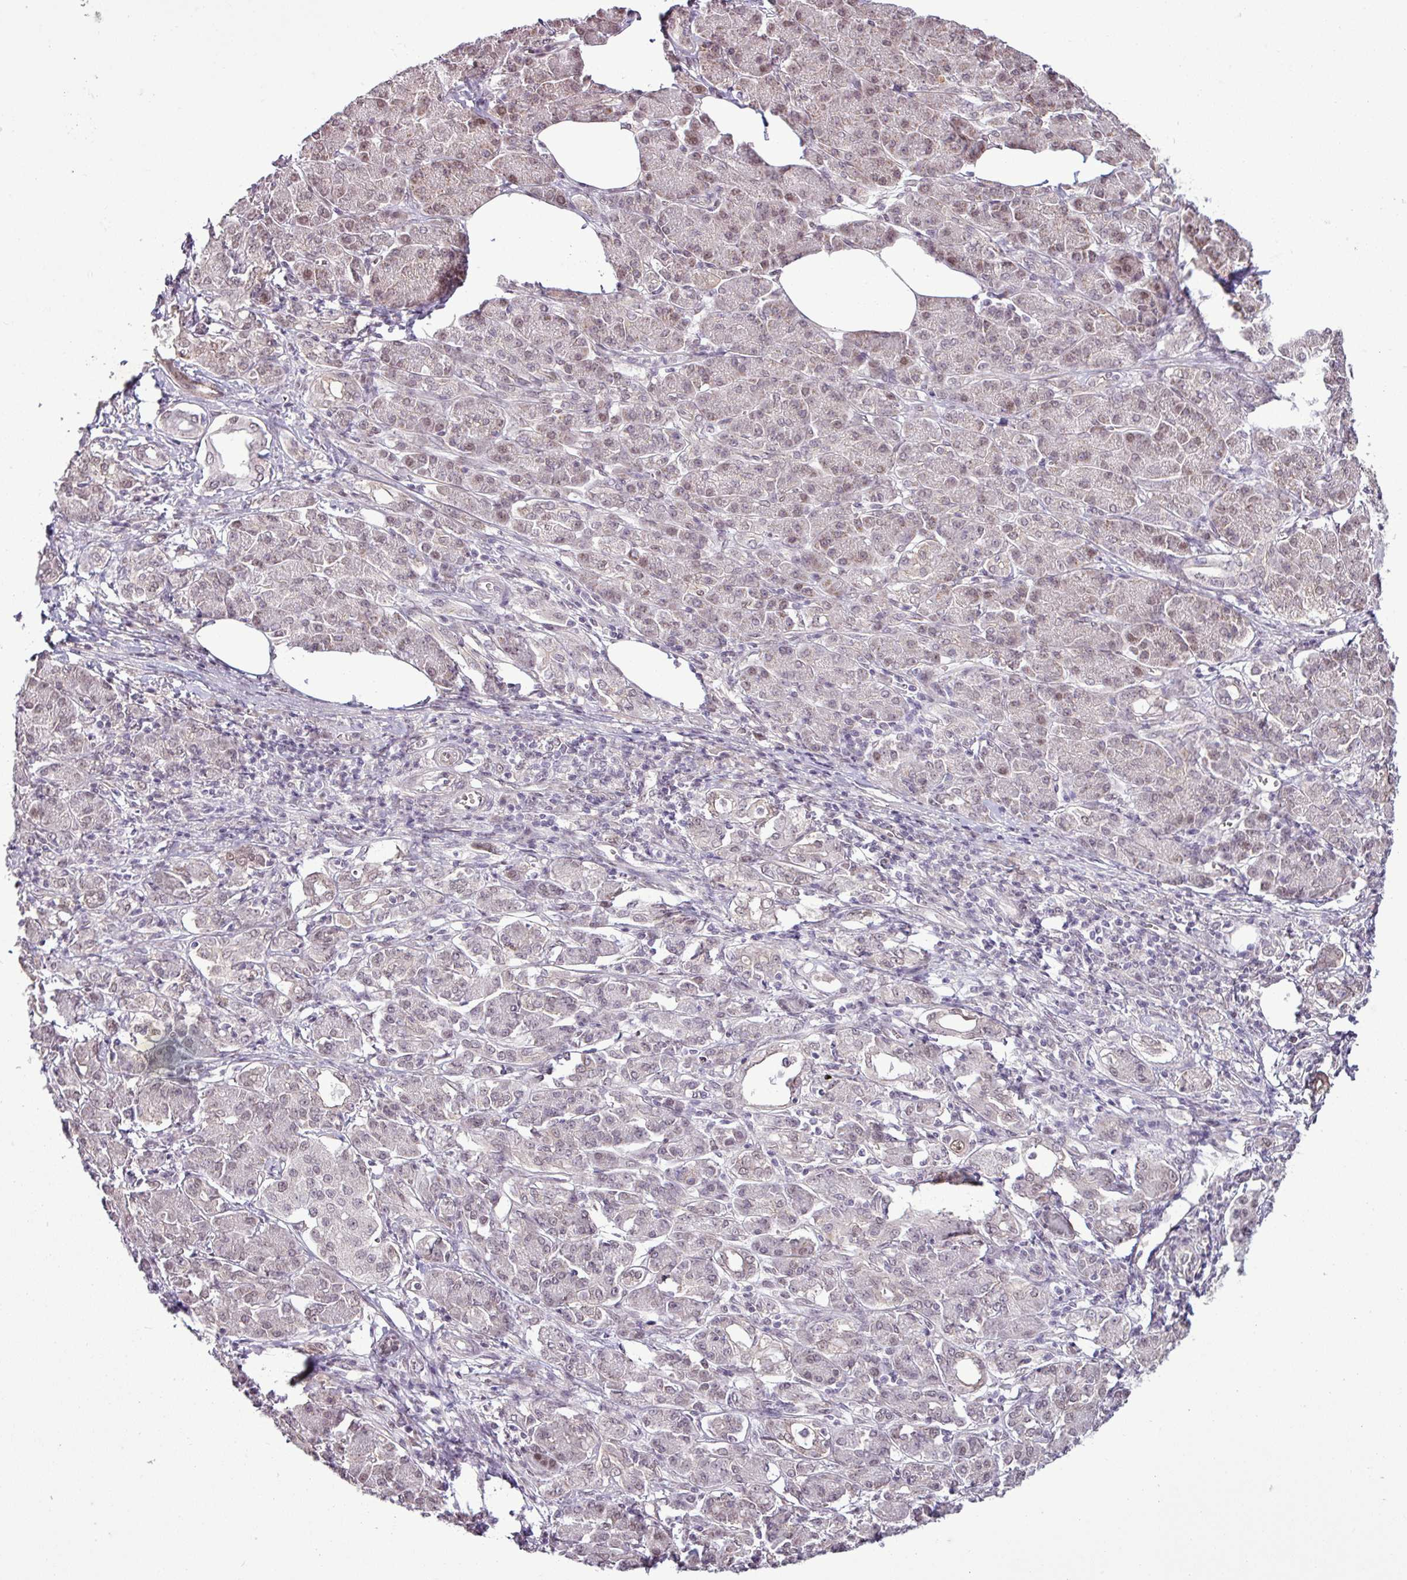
{"staining": {"intensity": "weak", "quantity": "25%-75%", "location": "nuclear"}, "tissue": "pancreatic cancer", "cell_type": "Tumor cells", "image_type": "cancer", "snomed": [{"axis": "morphology", "description": "Adenocarcinoma, NOS"}, {"axis": "topography", "description": "Pancreas"}], "caption": "This is an image of immunohistochemistry (IHC) staining of pancreatic cancer (adenocarcinoma), which shows weak expression in the nuclear of tumor cells.", "gene": "GPT2", "patient": {"sex": "male", "age": 63}}